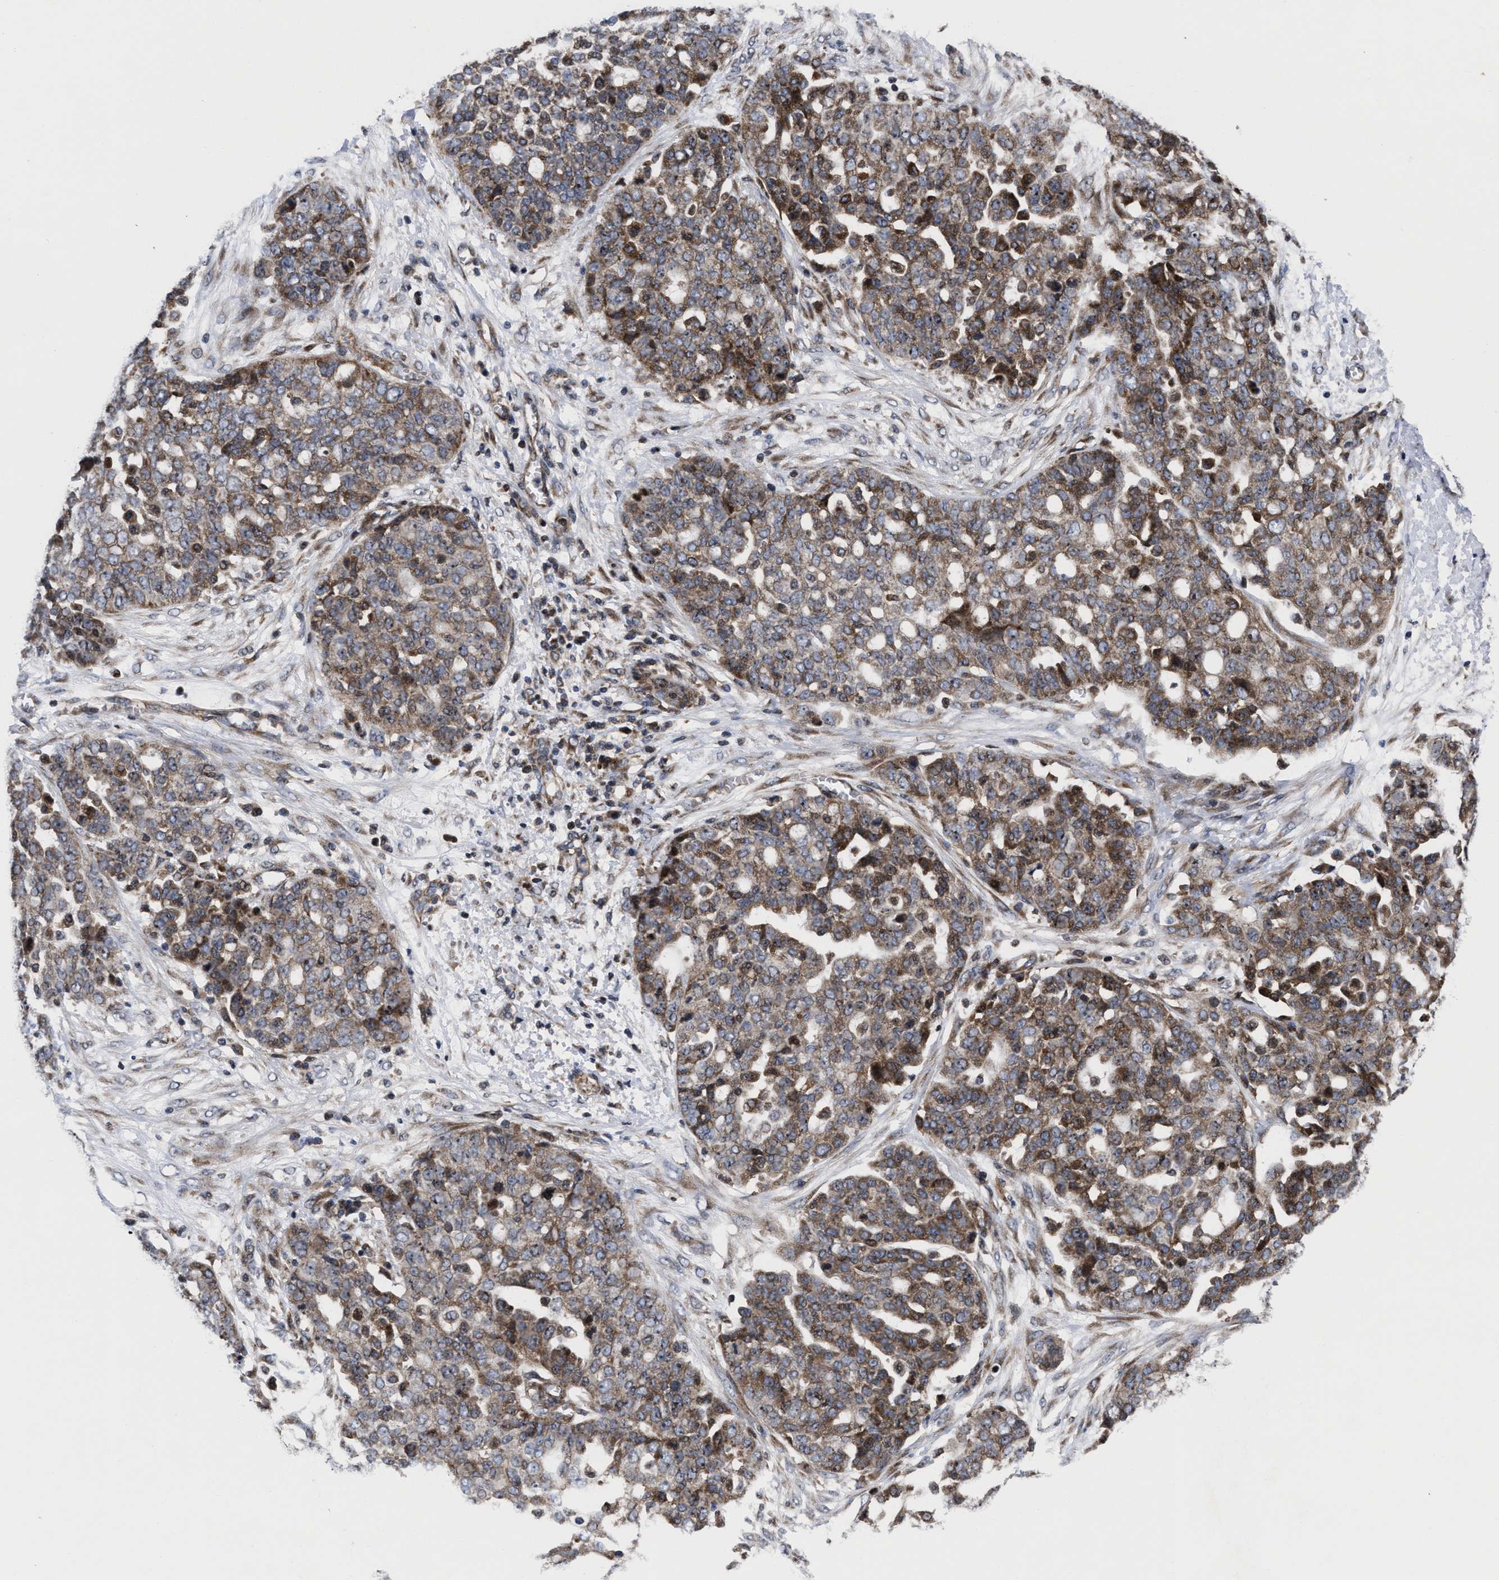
{"staining": {"intensity": "moderate", "quantity": ">75%", "location": "cytoplasmic/membranous"}, "tissue": "ovarian cancer", "cell_type": "Tumor cells", "image_type": "cancer", "snomed": [{"axis": "morphology", "description": "Cystadenocarcinoma, serous, NOS"}, {"axis": "topography", "description": "Soft tissue"}, {"axis": "topography", "description": "Ovary"}], "caption": "The photomicrograph shows a brown stain indicating the presence of a protein in the cytoplasmic/membranous of tumor cells in ovarian cancer (serous cystadenocarcinoma). (IHC, brightfield microscopy, high magnification).", "gene": "MRPL50", "patient": {"sex": "female", "age": 57}}